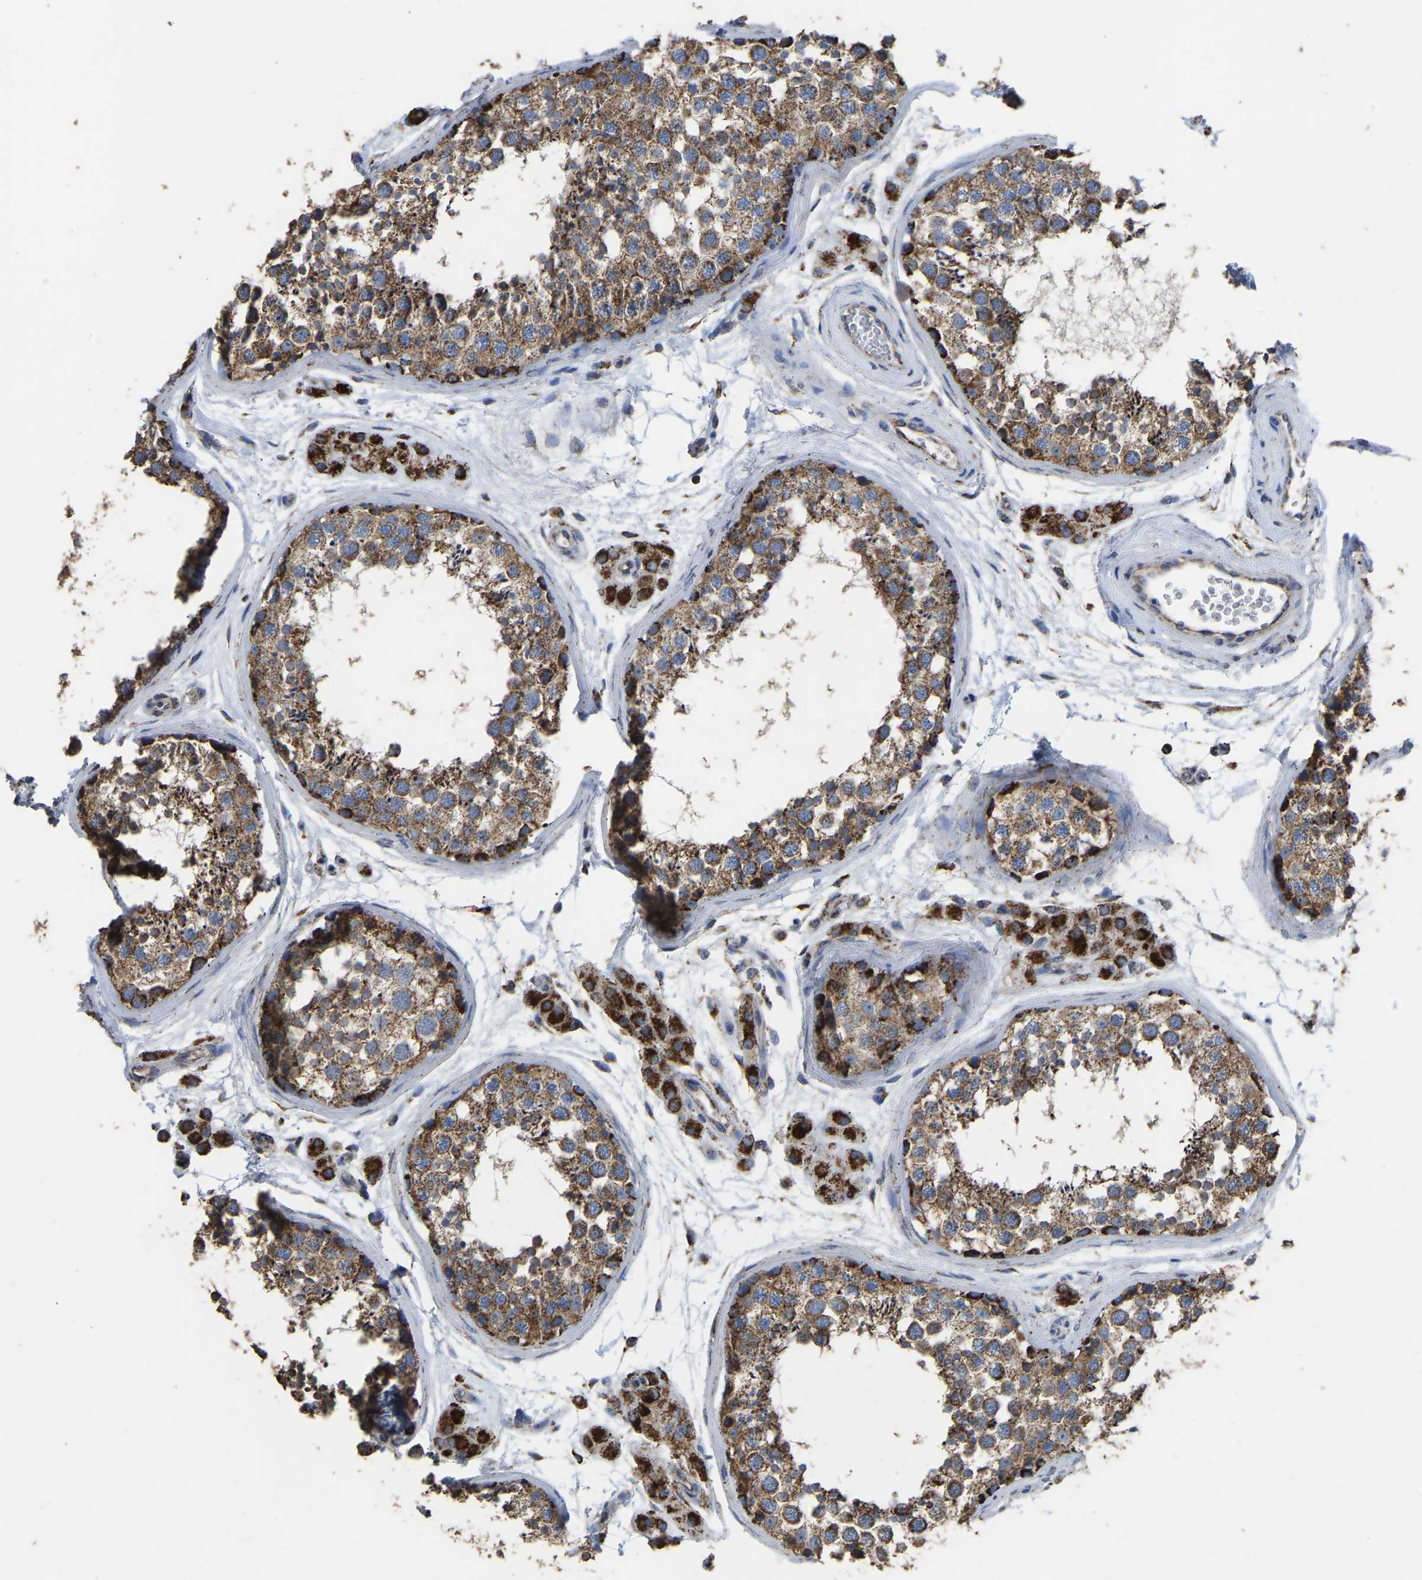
{"staining": {"intensity": "strong", "quantity": ">75%", "location": "cytoplasmic/membranous"}, "tissue": "testis", "cell_type": "Cells in seminiferous ducts", "image_type": "normal", "snomed": [{"axis": "morphology", "description": "Normal tissue, NOS"}, {"axis": "topography", "description": "Testis"}], "caption": "Brown immunohistochemical staining in benign human testis displays strong cytoplasmic/membranous staining in about >75% of cells in seminiferous ducts.", "gene": "ETFA", "patient": {"sex": "male", "age": 56}}